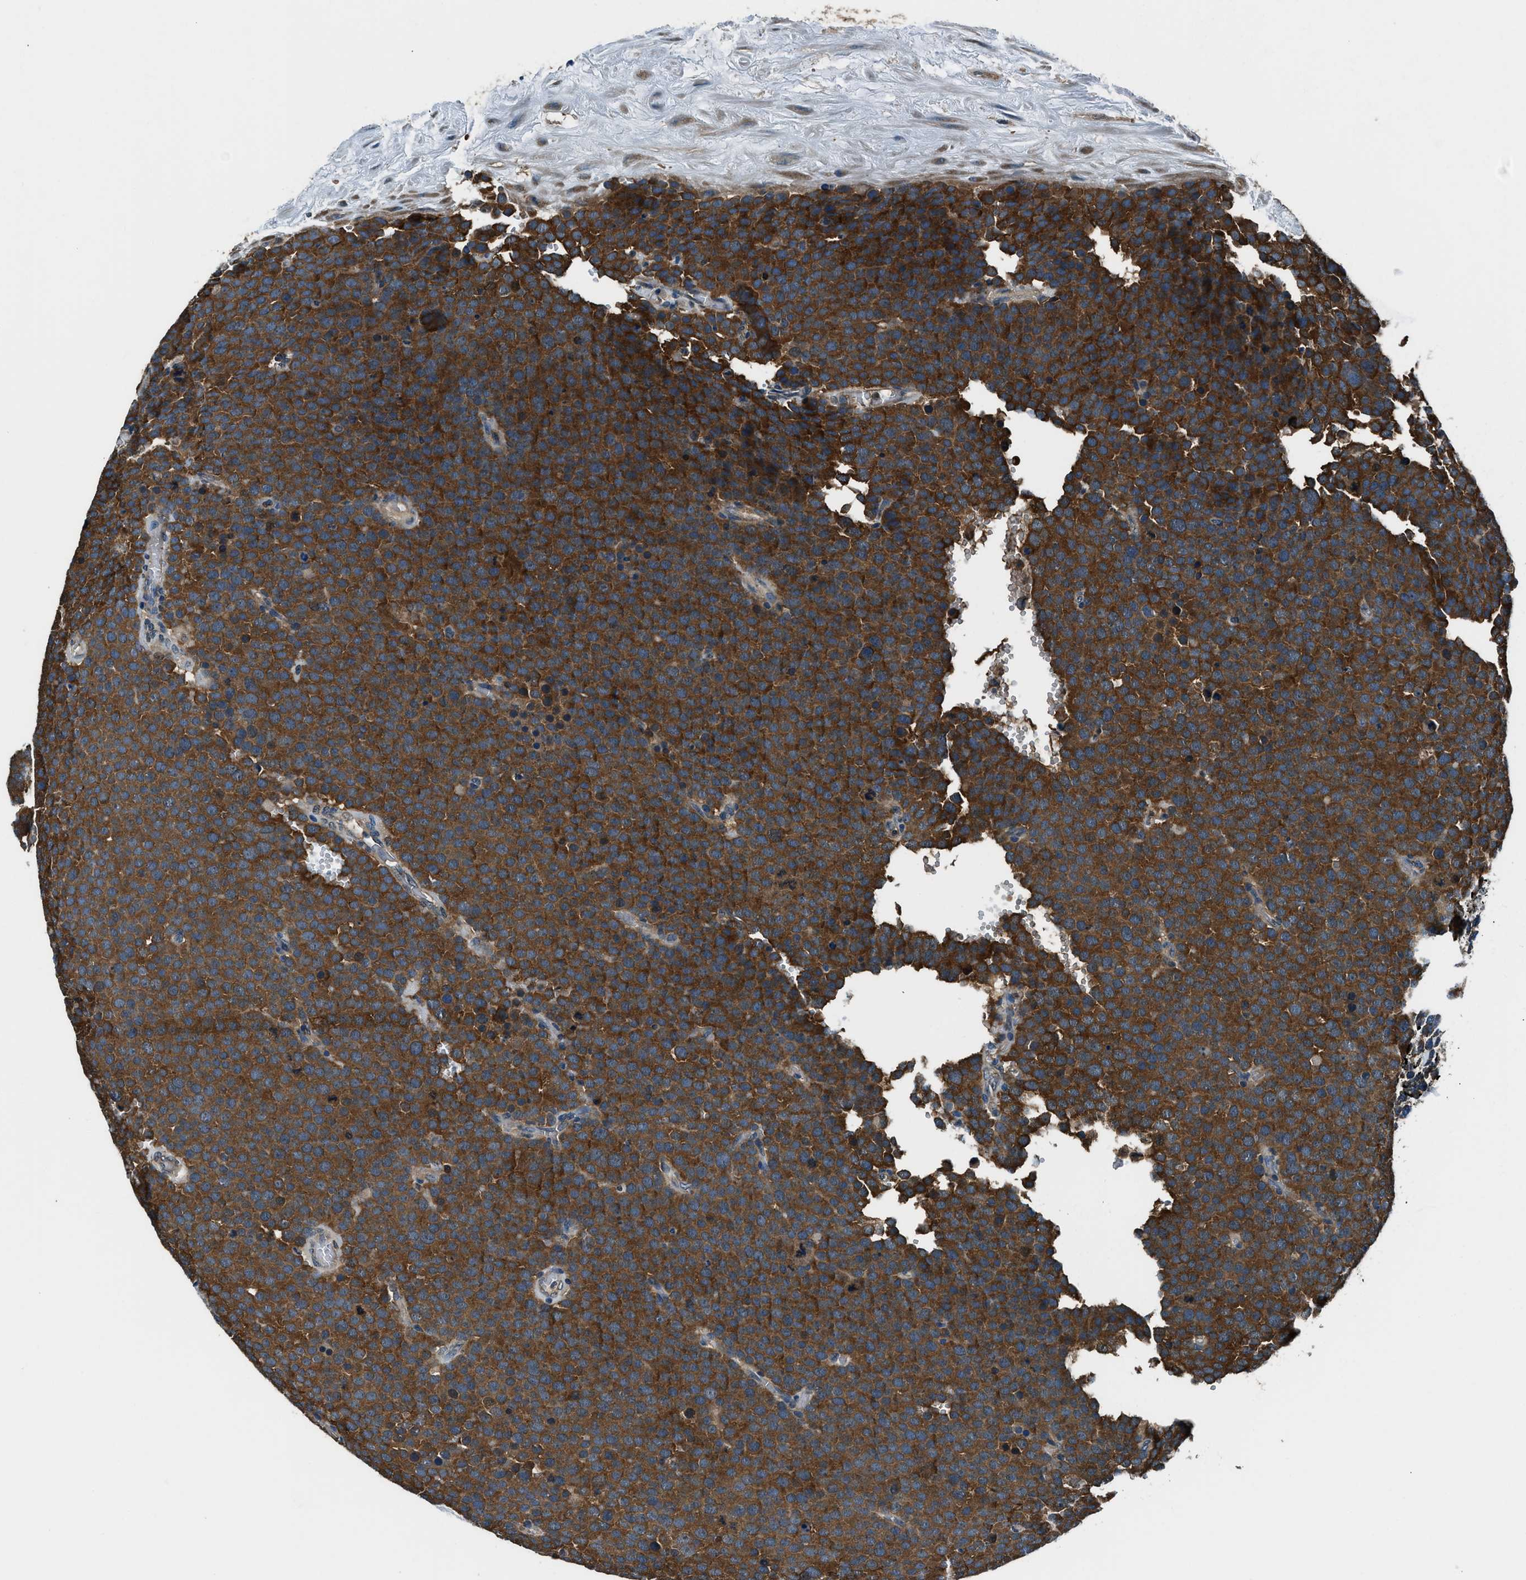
{"staining": {"intensity": "strong", "quantity": ">75%", "location": "cytoplasmic/membranous"}, "tissue": "testis cancer", "cell_type": "Tumor cells", "image_type": "cancer", "snomed": [{"axis": "morphology", "description": "Normal tissue, NOS"}, {"axis": "morphology", "description": "Seminoma, NOS"}, {"axis": "topography", "description": "Testis"}], "caption": "The micrograph exhibits immunohistochemical staining of testis seminoma. There is strong cytoplasmic/membranous positivity is present in approximately >75% of tumor cells. (DAB IHC with brightfield microscopy, high magnification).", "gene": "ARFGAP2", "patient": {"sex": "male", "age": 71}}